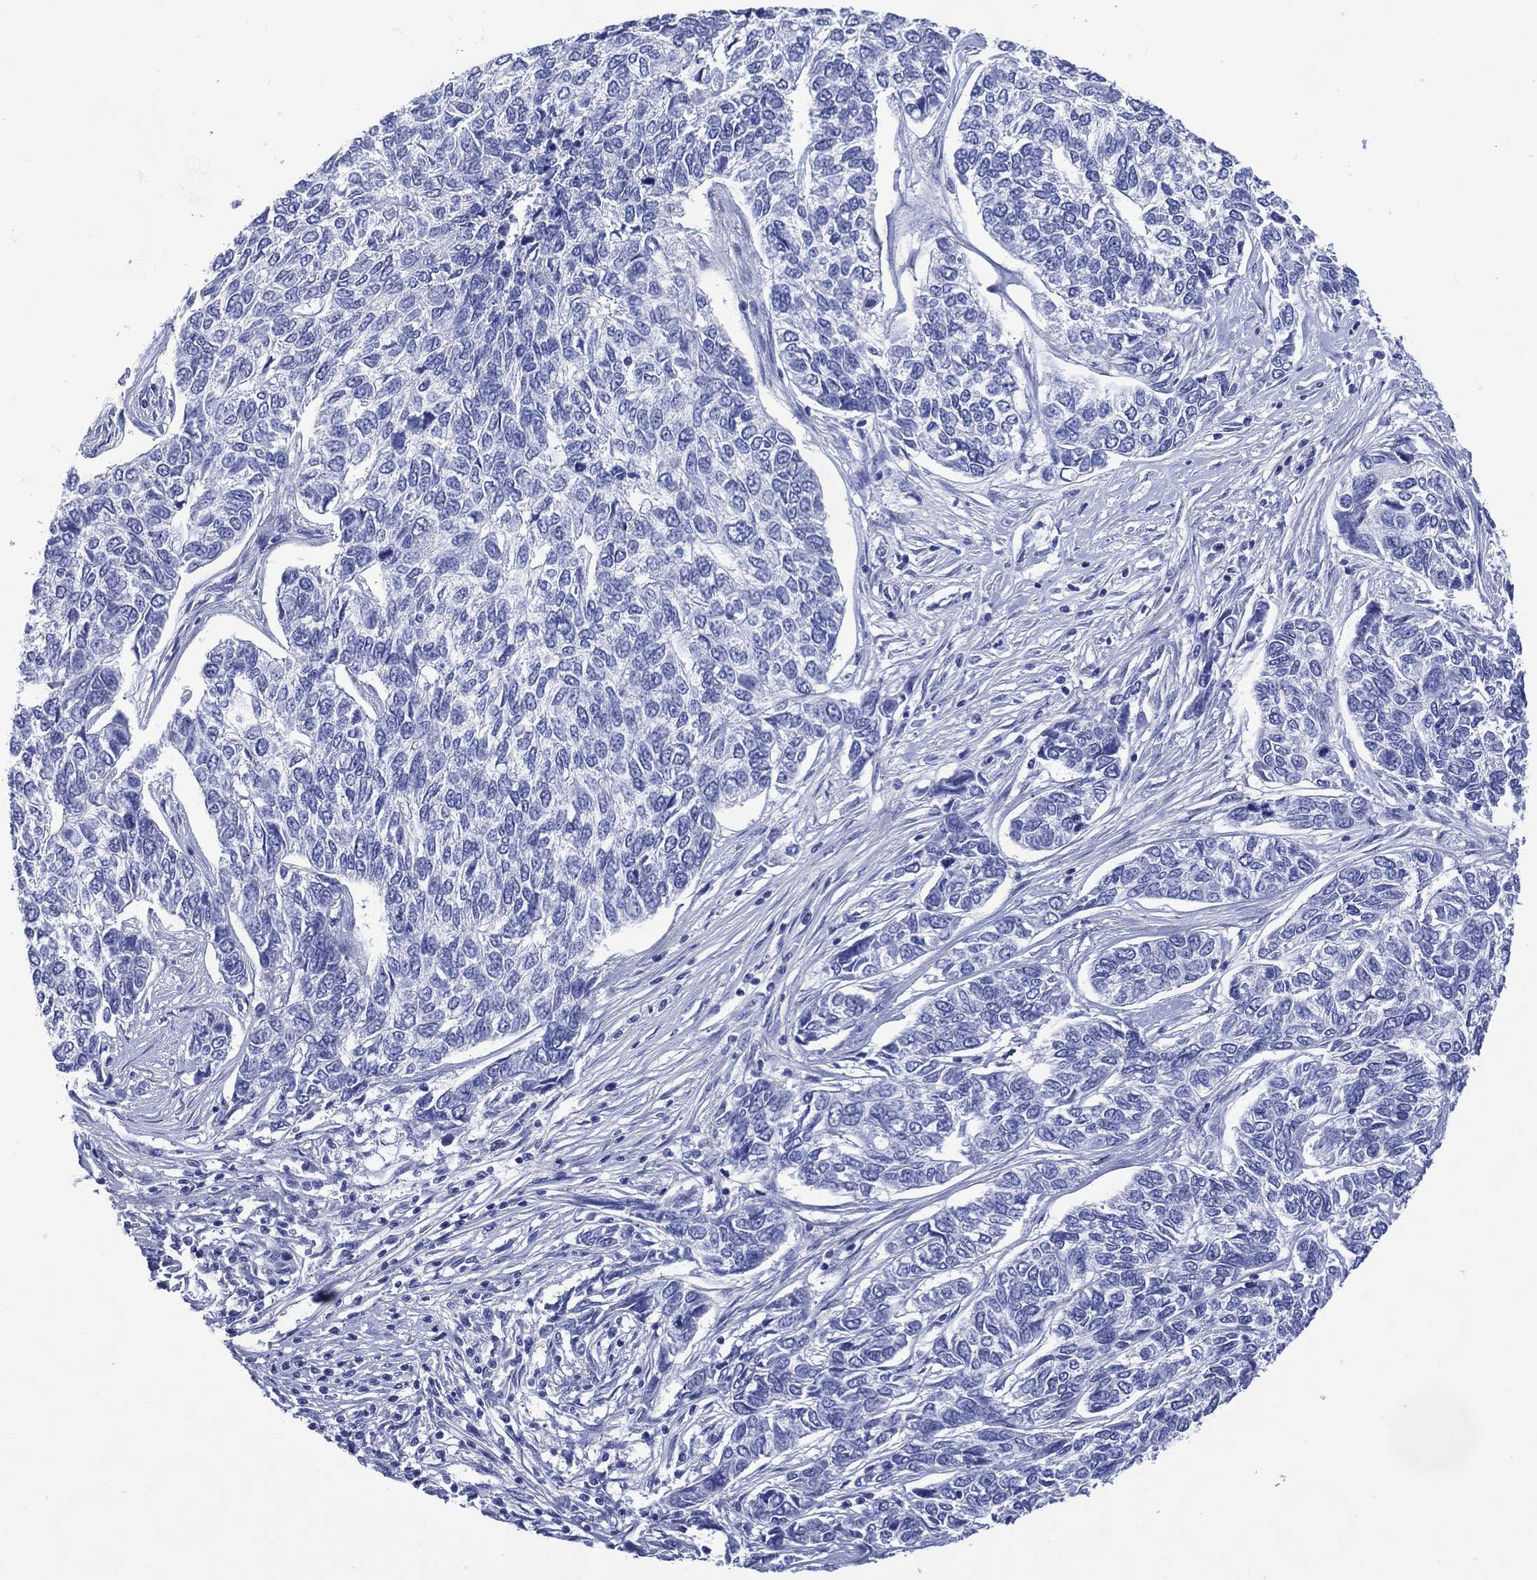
{"staining": {"intensity": "negative", "quantity": "none", "location": "none"}, "tissue": "skin cancer", "cell_type": "Tumor cells", "image_type": "cancer", "snomed": [{"axis": "morphology", "description": "Basal cell carcinoma"}, {"axis": "topography", "description": "Skin"}], "caption": "Tumor cells are negative for protein expression in human skin cancer. (Stains: DAB (3,3'-diaminobenzidine) immunohistochemistry (IHC) with hematoxylin counter stain, Microscopy: brightfield microscopy at high magnification).", "gene": "SHCBP1L", "patient": {"sex": "female", "age": 65}}